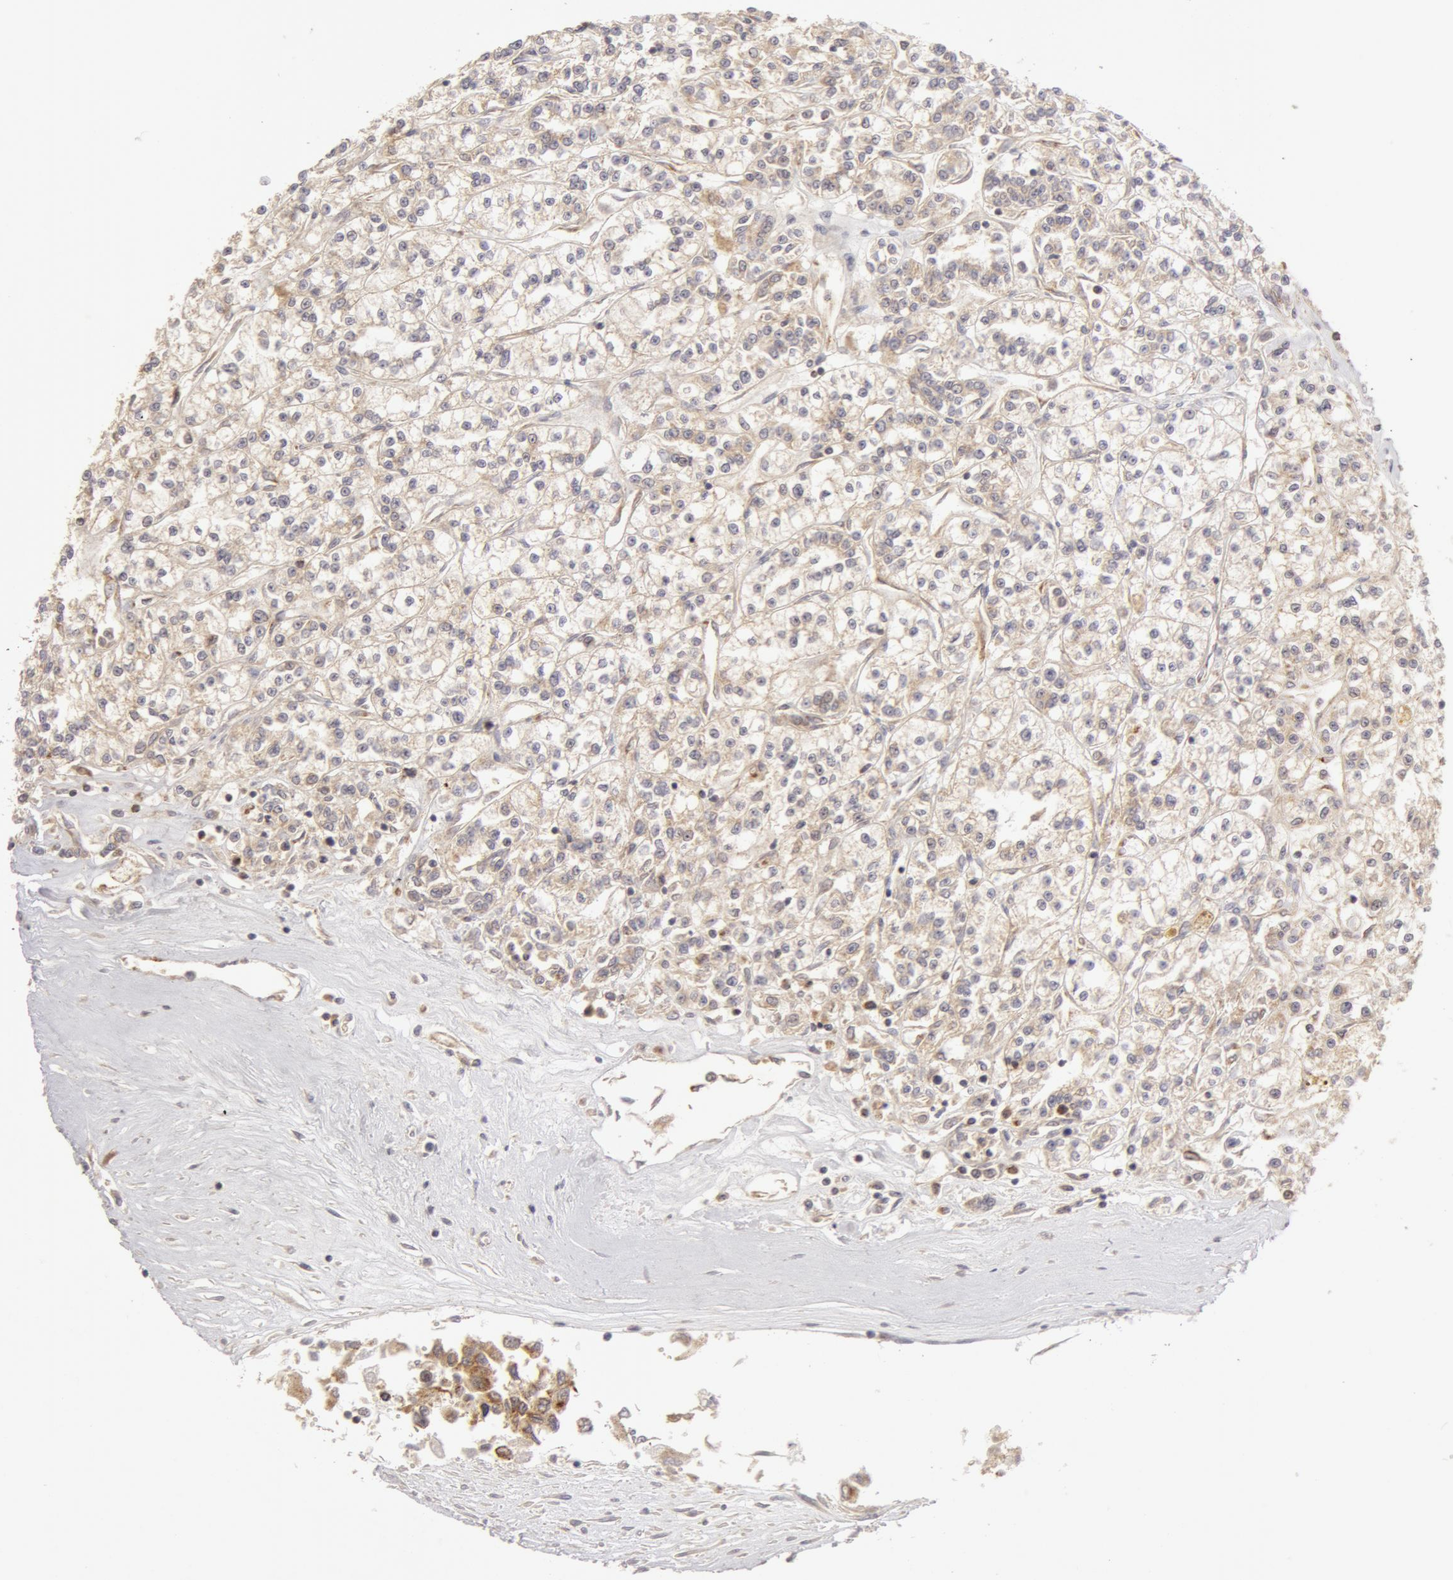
{"staining": {"intensity": "negative", "quantity": "none", "location": "none"}, "tissue": "renal cancer", "cell_type": "Tumor cells", "image_type": "cancer", "snomed": [{"axis": "morphology", "description": "Adenocarcinoma, NOS"}, {"axis": "topography", "description": "Kidney"}], "caption": "The immunohistochemistry image has no significant staining in tumor cells of renal cancer (adenocarcinoma) tissue.", "gene": "ADPRH", "patient": {"sex": "female", "age": 76}}